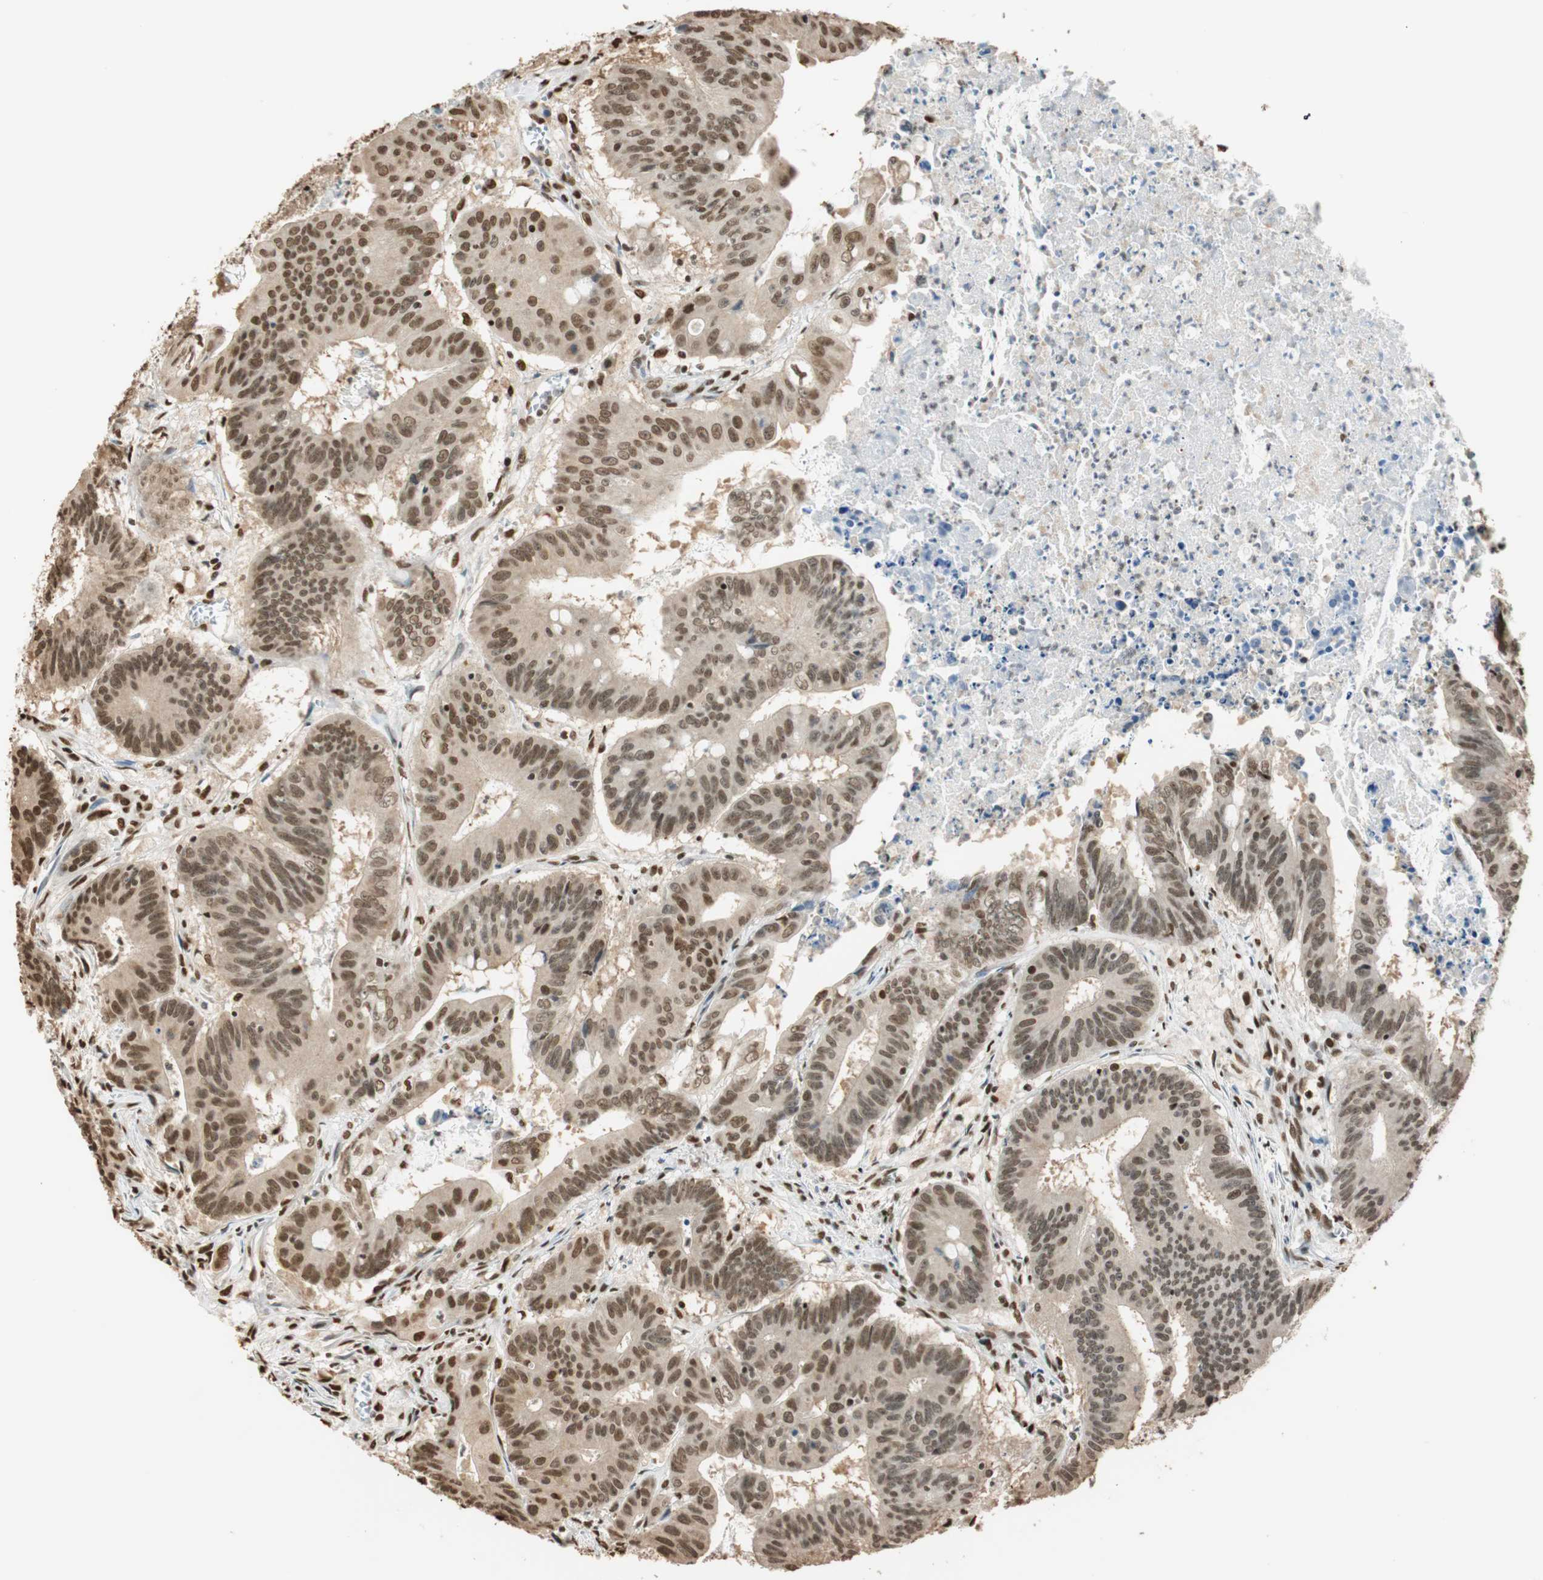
{"staining": {"intensity": "moderate", "quantity": ">75%", "location": "nuclear"}, "tissue": "colorectal cancer", "cell_type": "Tumor cells", "image_type": "cancer", "snomed": [{"axis": "morphology", "description": "Adenocarcinoma, NOS"}, {"axis": "topography", "description": "Colon"}], "caption": "Adenocarcinoma (colorectal) stained with a protein marker reveals moderate staining in tumor cells.", "gene": "FANCG", "patient": {"sex": "male", "age": 45}}